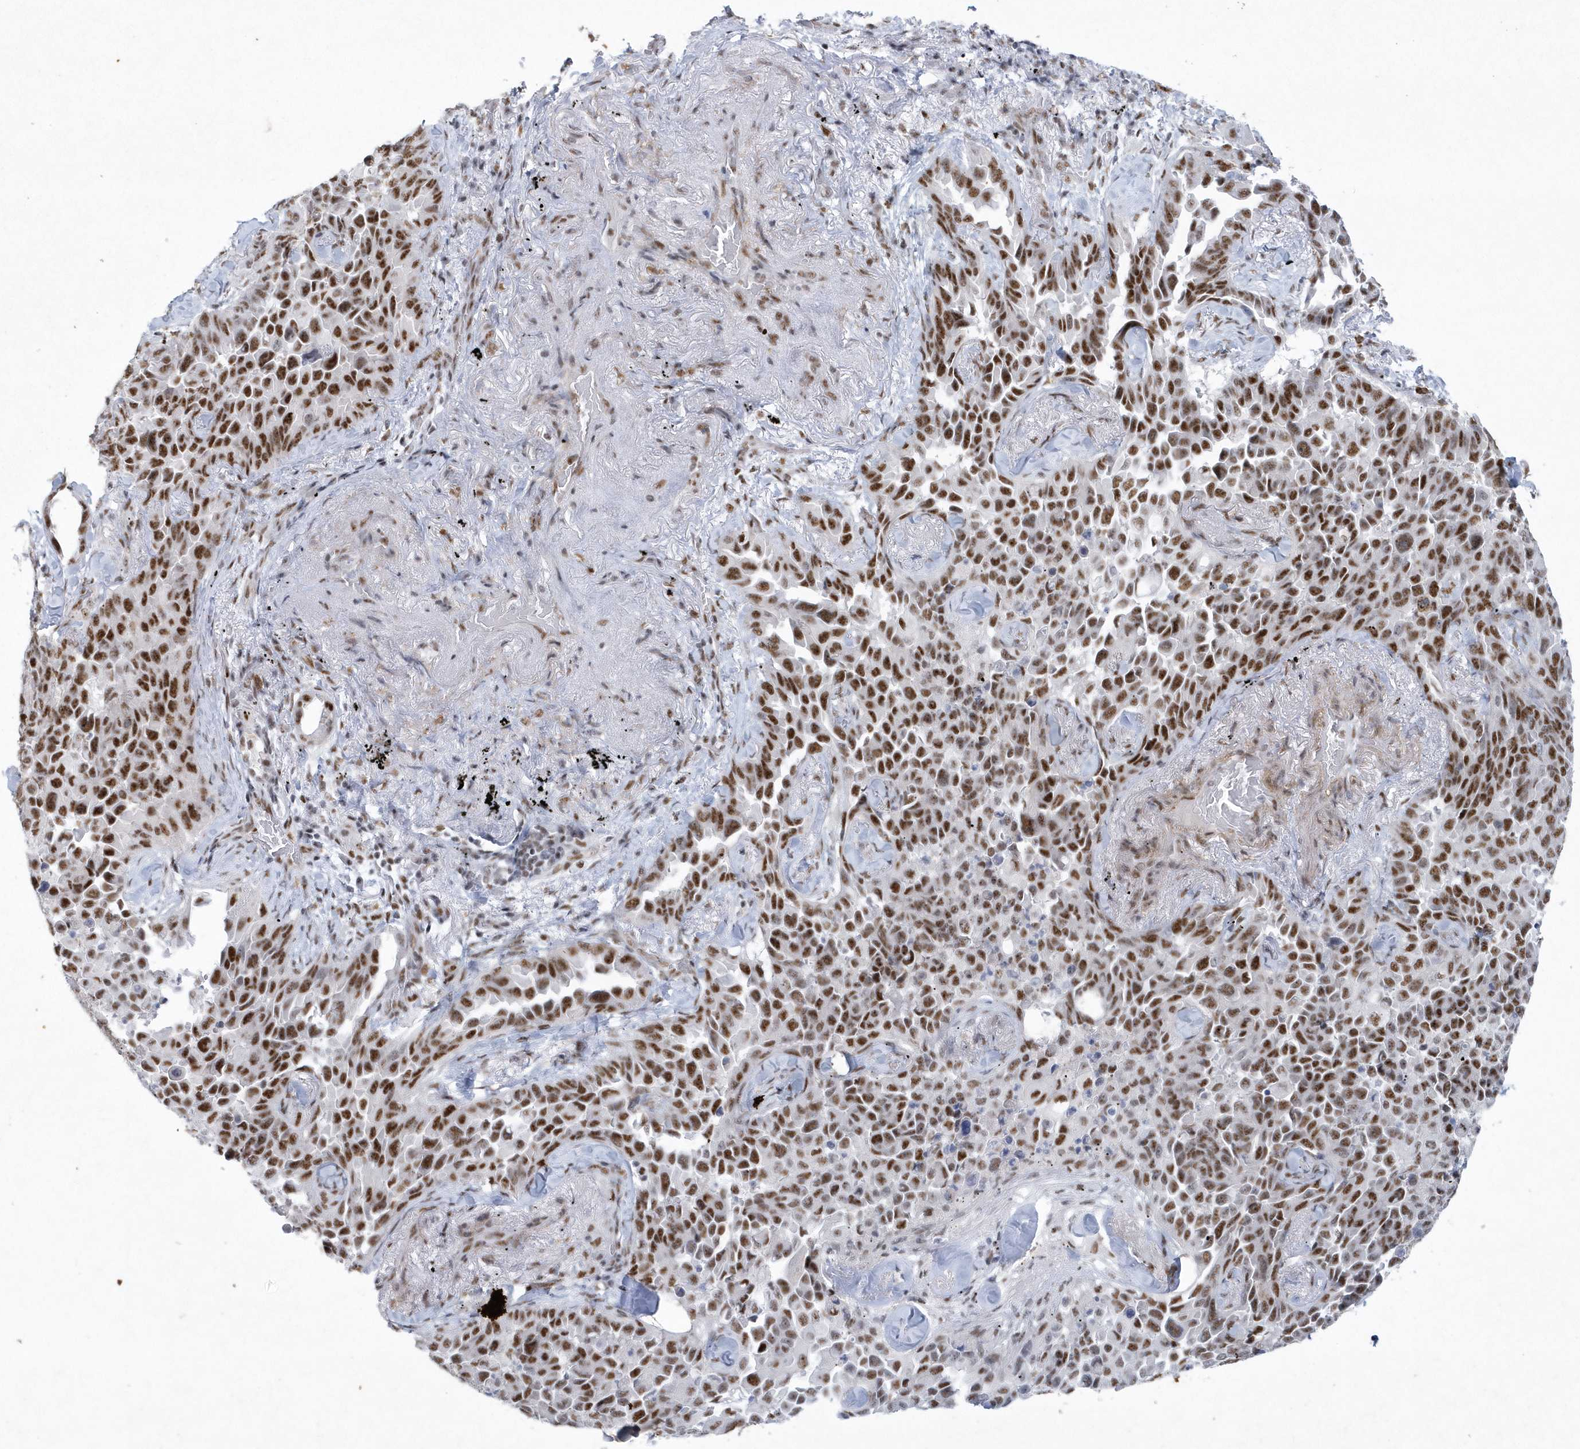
{"staining": {"intensity": "strong", "quantity": ">75%", "location": "nuclear"}, "tissue": "lung cancer", "cell_type": "Tumor cells", "image_type": "cancer", "snomed": [{"axis": "morphology", "description": "Adenocarcinoma, NOS"}, {"axis": "topography", "description": "Lung"}], "caption": "Lung adenocarcinoma tissue displays strong nuclear staining in about >75% of tumor cells, visualized by immunohistochemistry. Immunohistochemistry stains the protein of interest in brown and the nuclei are stained blue.", "gene": "DCLRE1A", "patient": {"sex": "female", "age": 67}}